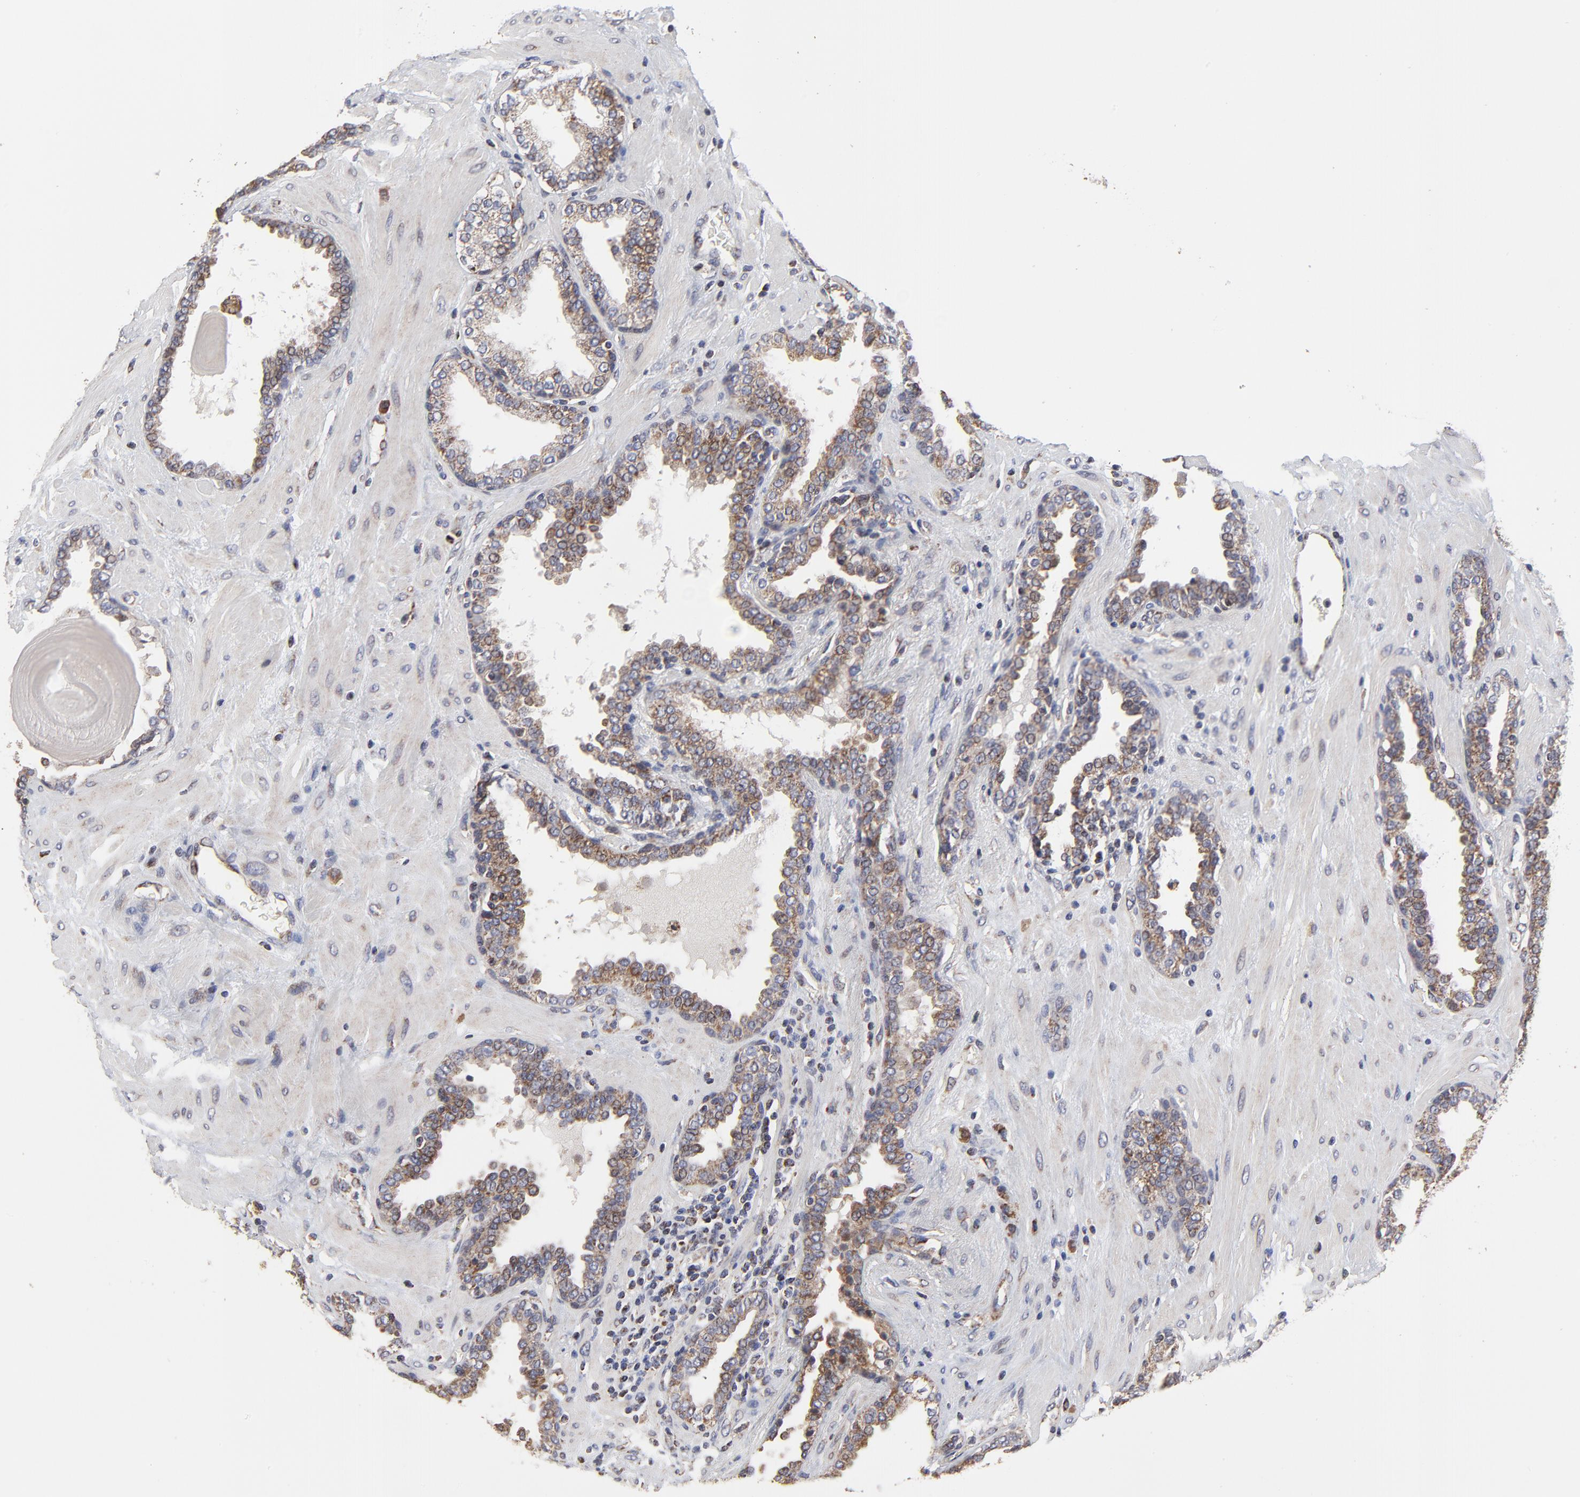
{"staining": {"intensity": "negative", "quantity": "none", "location": "none"}, "tissue": "prostate", "cell_type": "Glandular cells", "image_type": "normal", "snomed": [{"axis": "morphology", "description": "Normal tissue, NOS"}, {"axis": "topography", "description": "Prostate"}], "caption": "The histopathology image shows no significant positivity in glandular cells of prostate.", "gene": "ZNF550", "patient": {"sex": "male", "age": 51}}